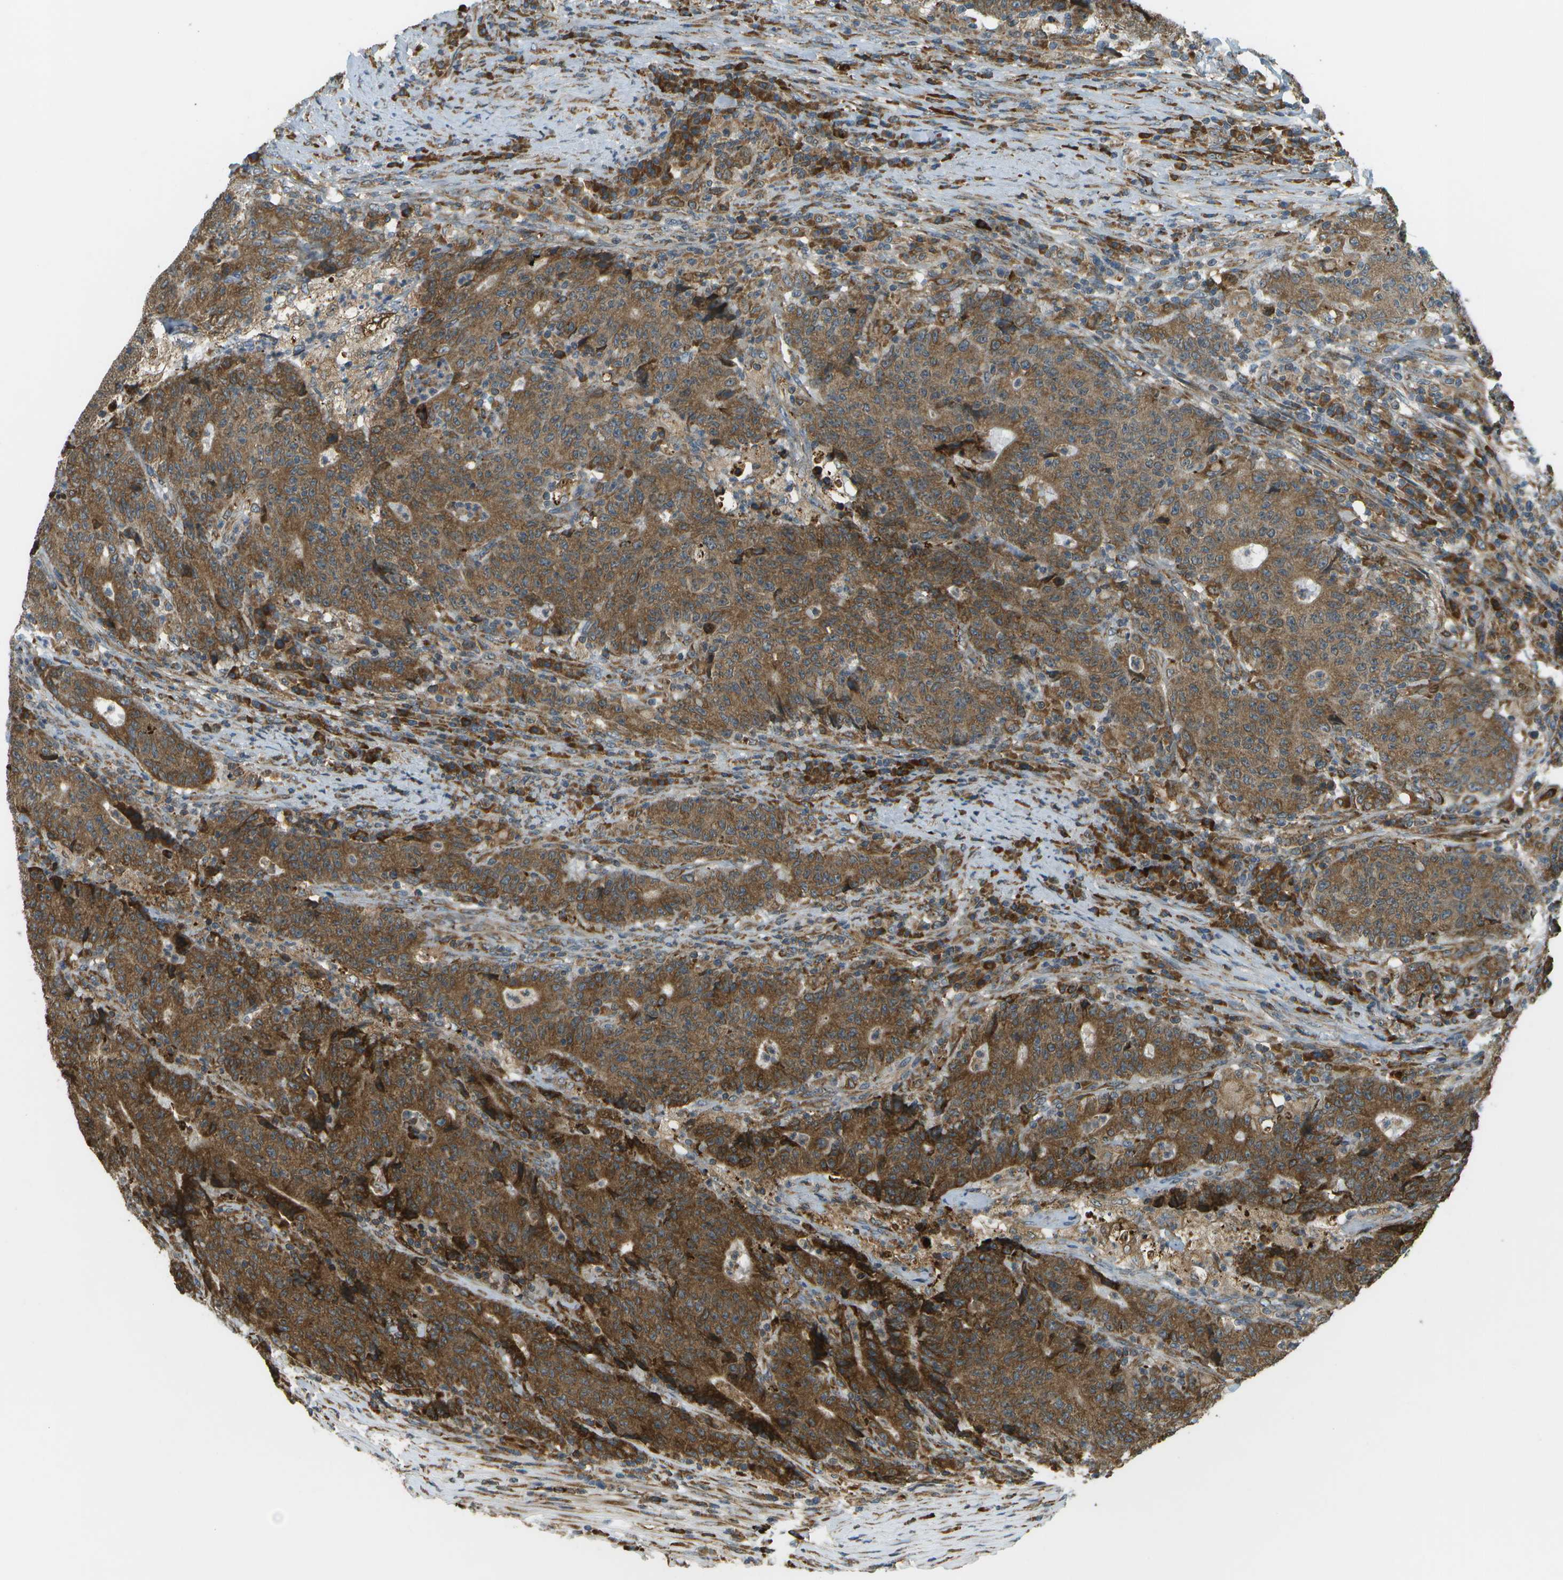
{"staining": {"intensity": "strong", "quantity": ">75%", "location": "cytoplasmic/membranous"}, "tissue": "colorectal cancer", "cell_type": "Tumor cells", "image_type": "cancer", "snomed": [{"axis": "morphology", "description": "Normal tissue, NOS"}, {"axis": "morphology", "description": "Adenocarcinoma, NOS"}, {"axis": "topography", "description": "Colon"}], "caption": "Approximately >75% of tumor cells in colorectal cancer exhibit strong cytoplasmic/membranous protein staining as visualized by brown immunohistochemical staining.", "gene": "USP30", "patient": {"sex": "female", "age": 75}}